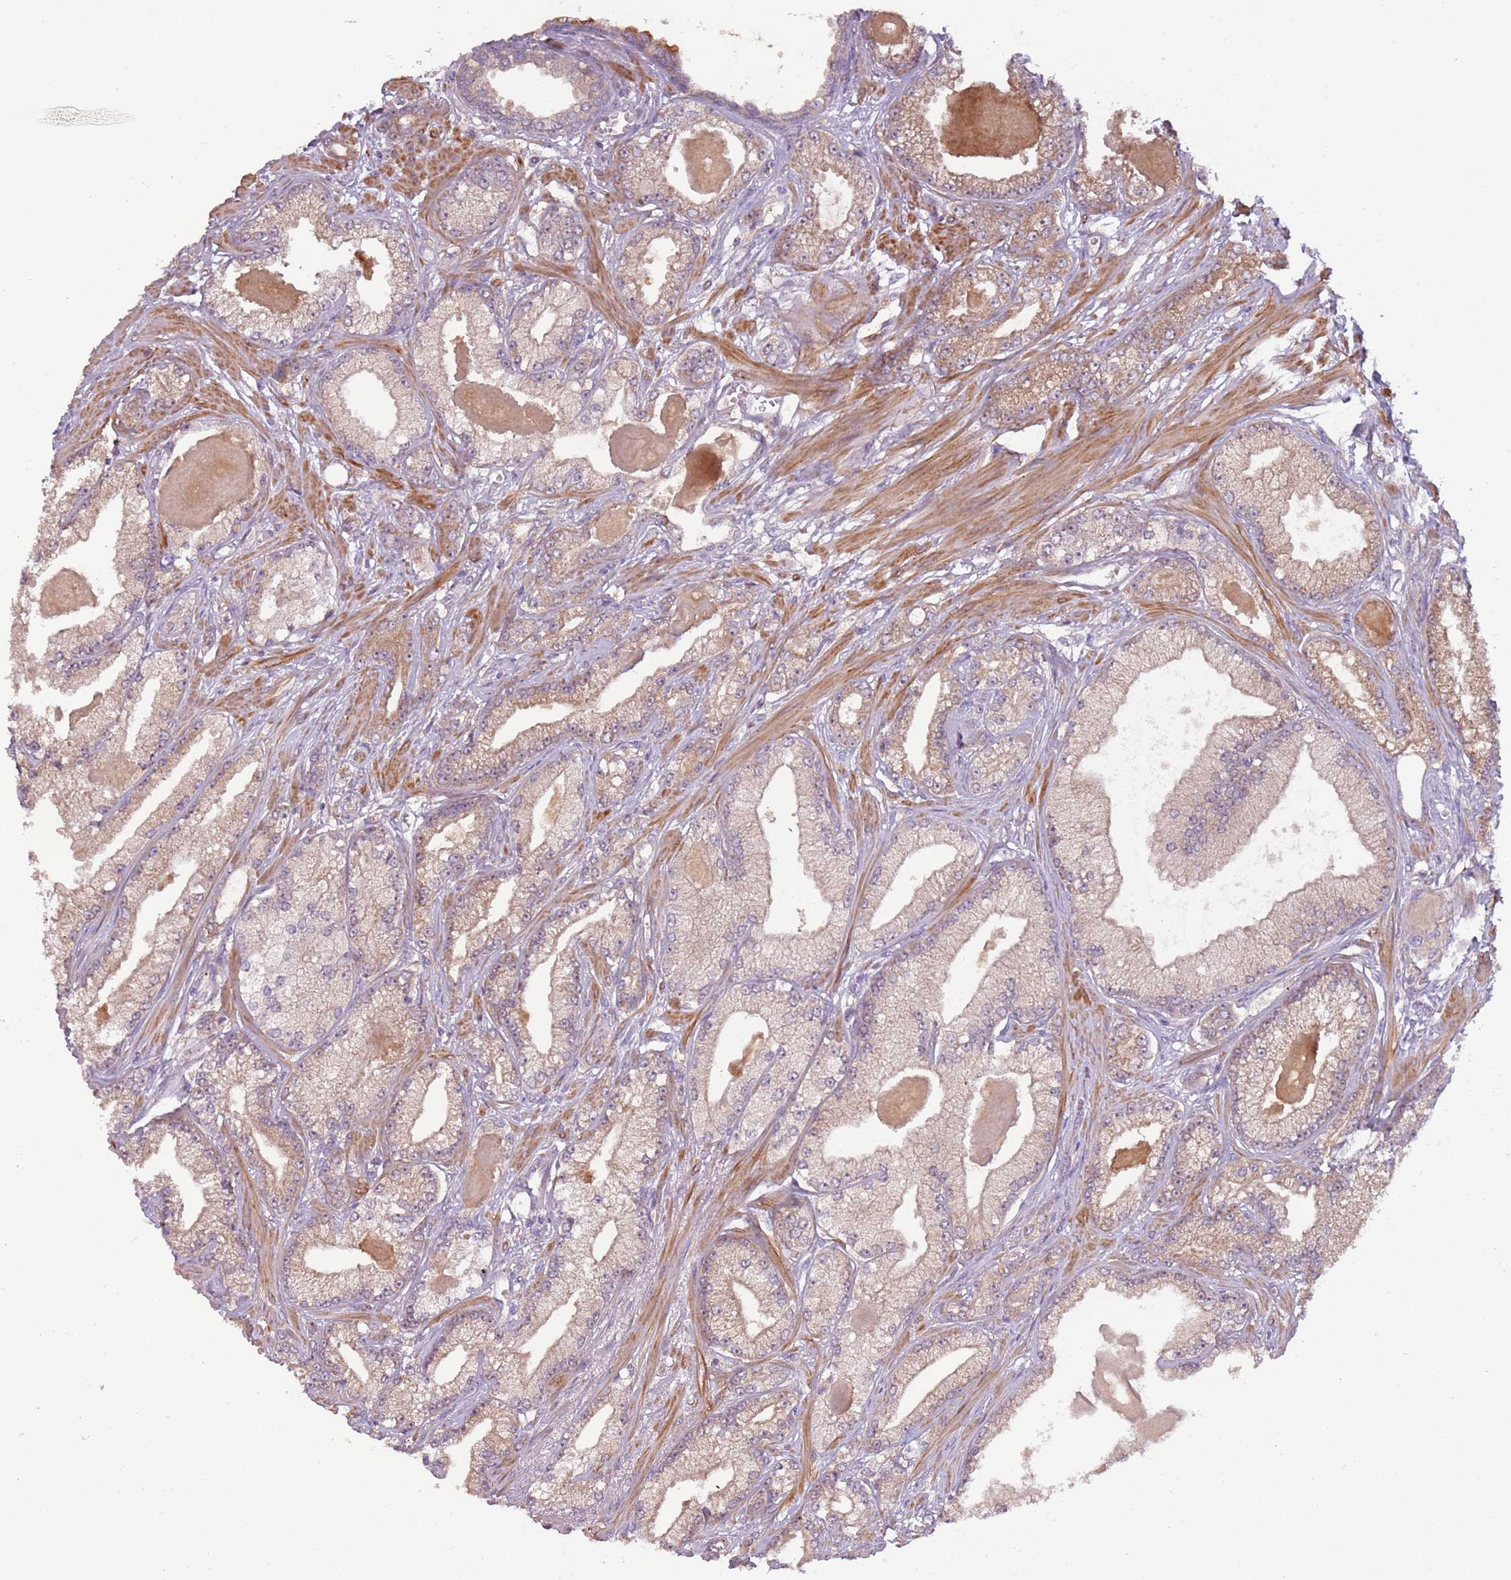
{"staining": {"intensity": "weak", "quantity": "25%-75%", "location": "cytoplasmic/membranous"}, "tissue": "prostate cancer", "cell_type": "Tumor cells", "image_type": "cancer", "snomed": [{"axis": "morphology", "description": "Adenocarcinoma, Low grade"}, {"axis": "topography", "description": "Prostate"}], "caption": "Prostate cancer (adenocarcinoma (low-grade)) stained for a protein (brown) demonstrates weak cytoplasmic/membranous positive positivity in about 25%-75% of tumor cells.", "gene": "DTD2", "patient": {"sex": "male", "age": 64}}